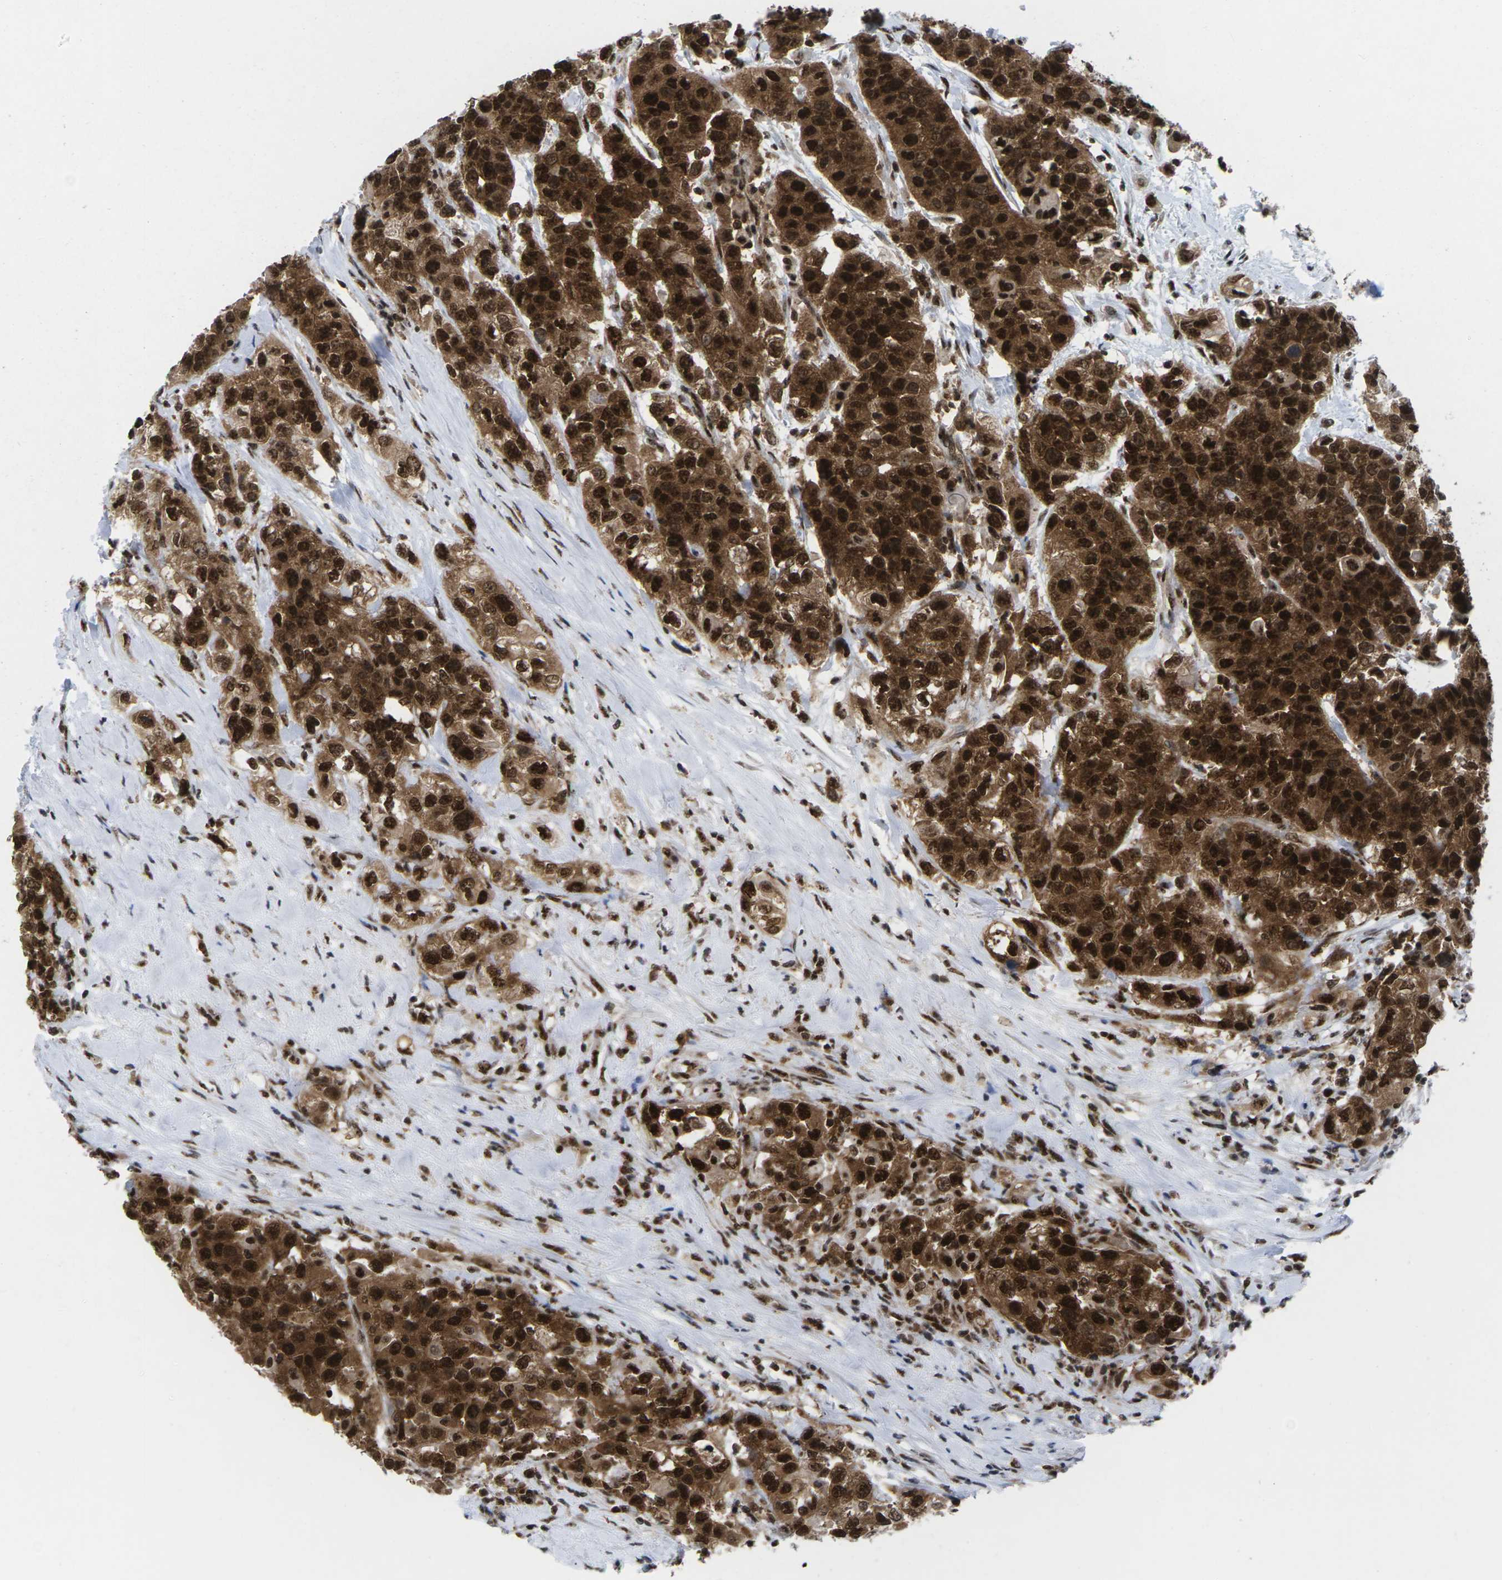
{"staining": {"intensity": "strong", "quantity": ">75%", "location": "cytoplasmic/membranous,nuclear"}, "tissue": "urothelial cancer", "cell_type": "Tumor cells", "image_type": "cancer", "snomed": [{"axis": "morphology", "description": "Urothelial carcinoma, High grade"}, {"axis": "topography", "description": "Urinary bladder"}], "caption": "This micrograph reveals IHC staining of urothelial carcinoma (high-grade), with high strong cytoplasmic/membranous and nuclear staining in approximately >75% of tumor cells.", "gene": "MAGOH", "patient": {"sex": "female", "age": 80}}